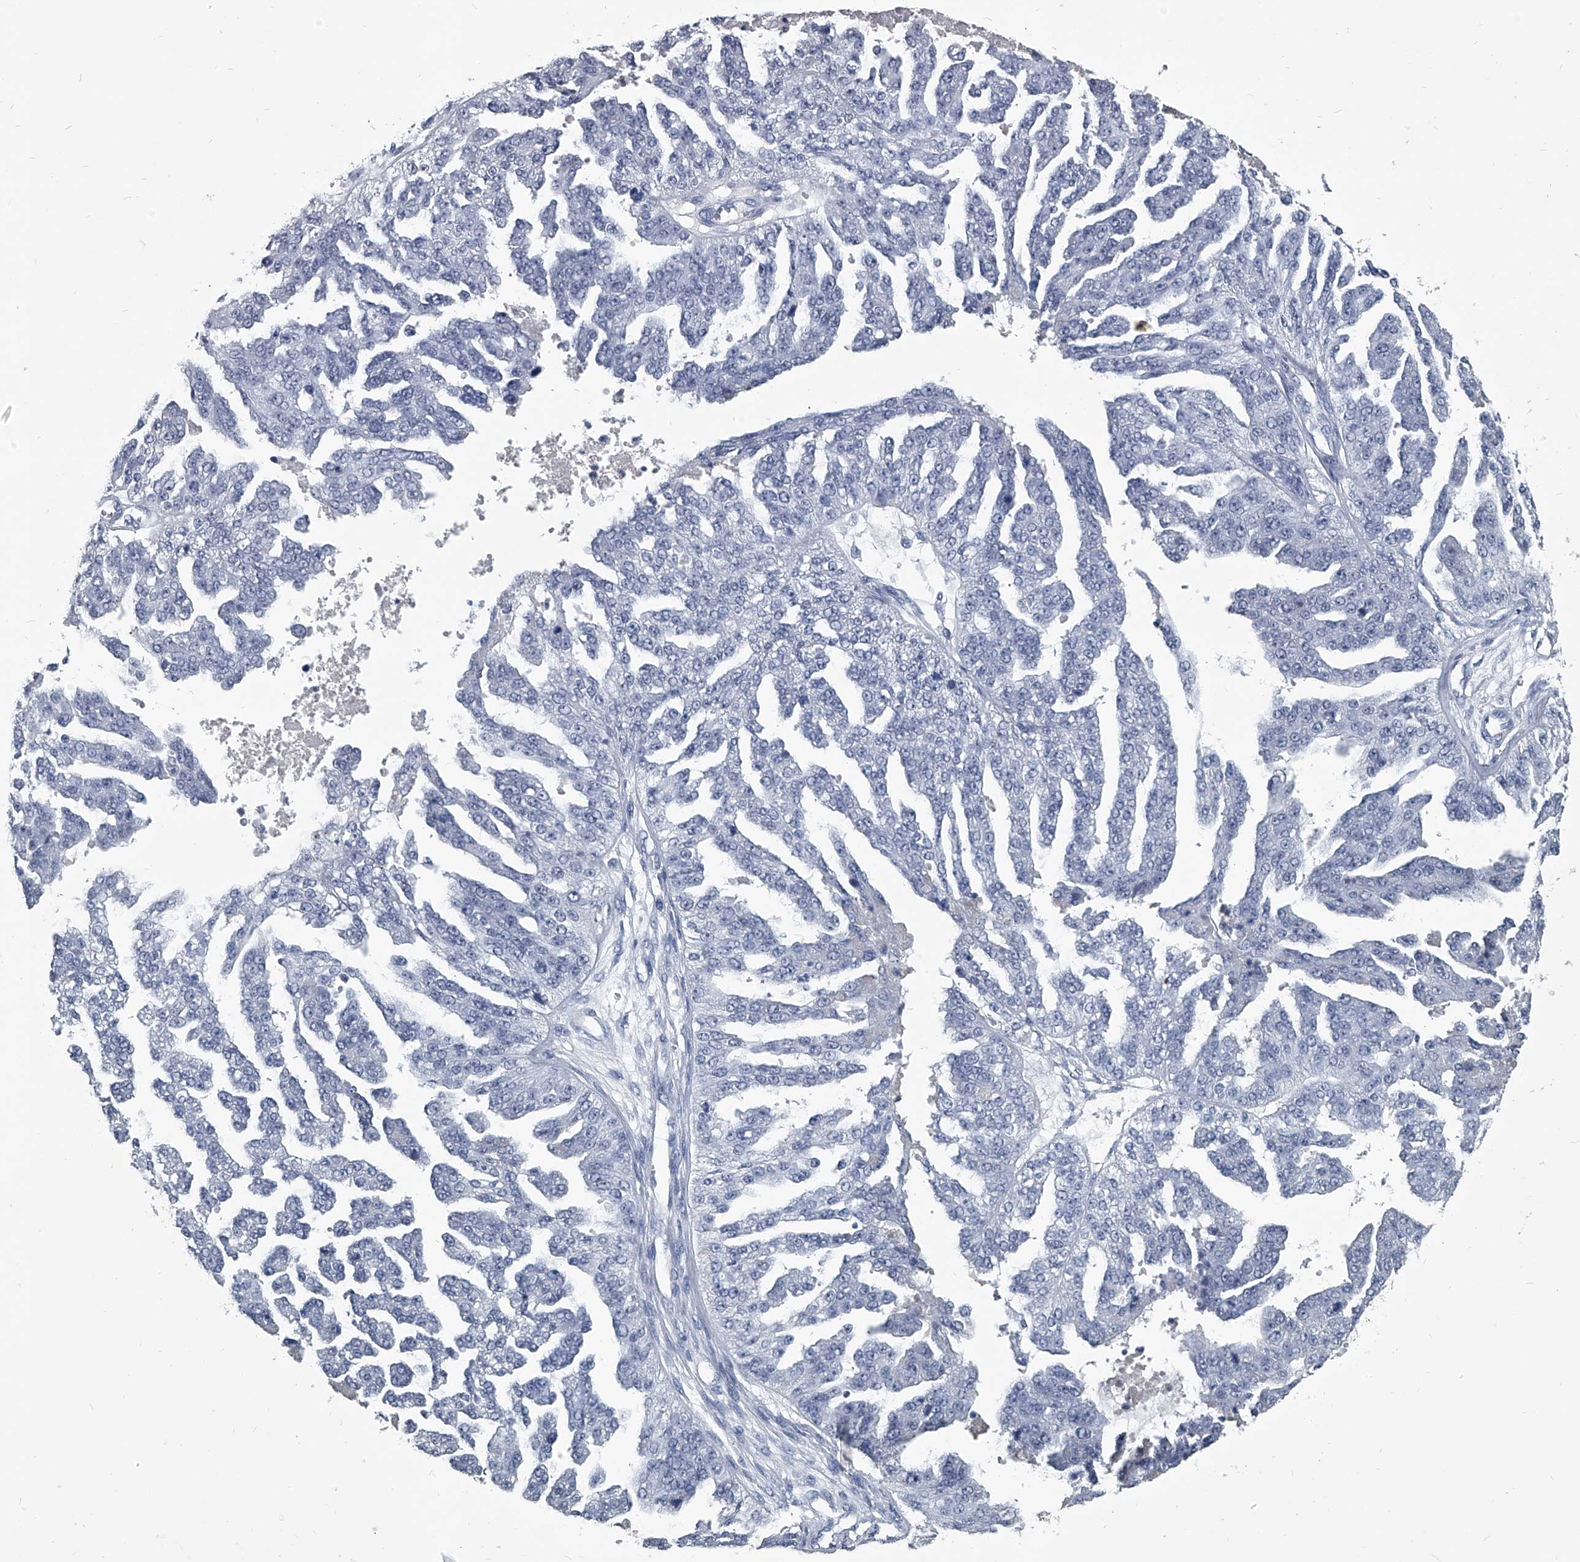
{"staining": {"intensity": "negative", "quantity": "none", "location": "none"}, "tissue": "ovarian cancer", "cell_type": "Tumor cells", "image_type": "cancer", "snomed": [{"axis": "morphology", "description": "Cystadenocarcinoma, serous, NOS"}, {"axis": "topography", "description": "Ovary"}], "caption": "A histopathology image of human ovarian serous cystadenocarcinoma is negative for staining in tumor cells.", "gene": "BCAS1", "patient": {"sex": "female", "age": 58}}